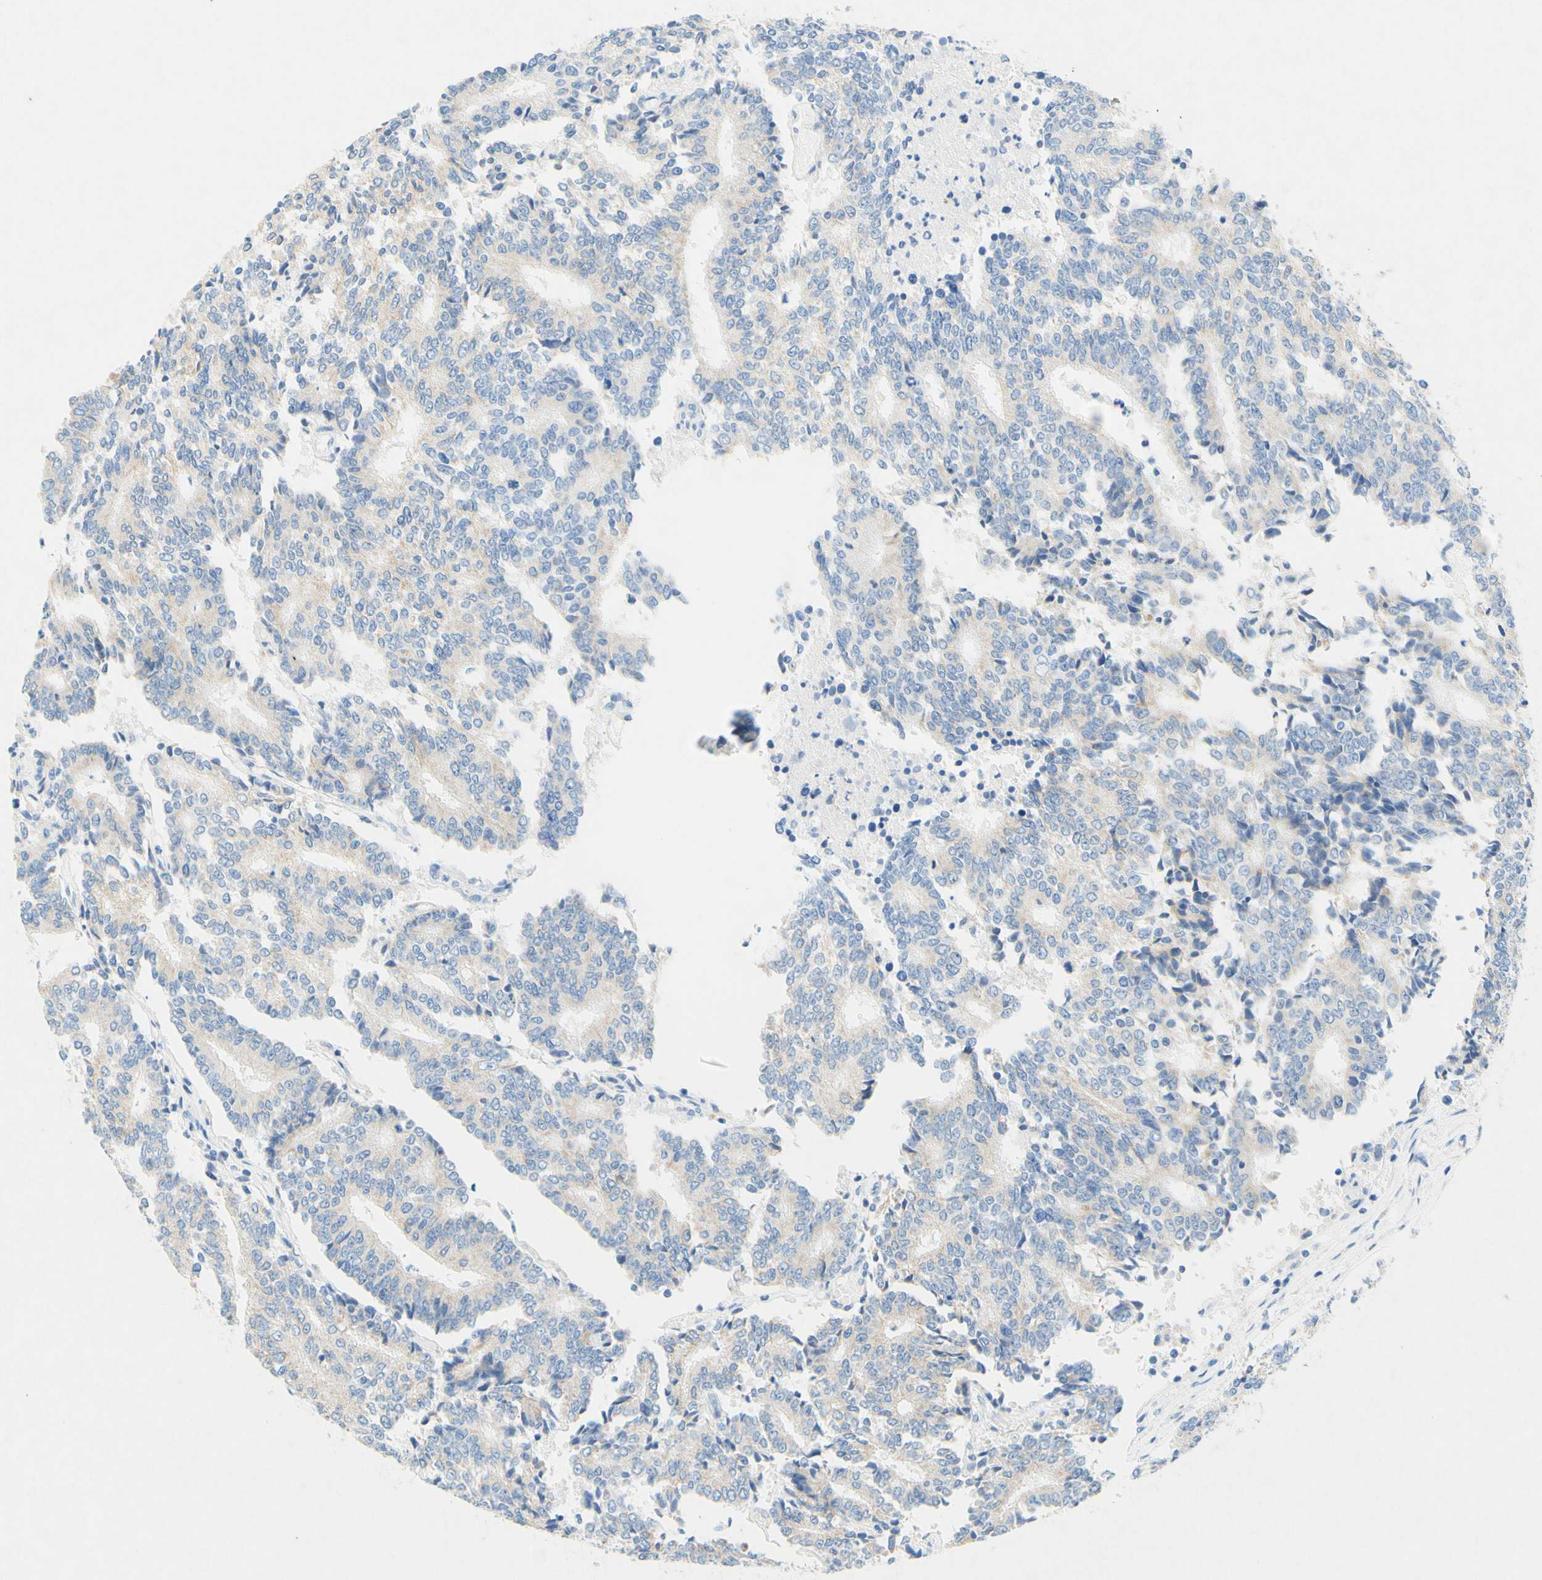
{"staining": {"intensity": "negative", "quantity": "none", "location": "none"}, "tissue": "prostate cancer", "cell_type": "Tumor cells", "image_type": "cancer", "snomed": [{"axis": "morphology", "description": "Normal tissue, NOS"}, {"axis": "morphology", "description": "Adenocarcinoma, High grade"}, {"axis": "topography", "description": "Prostate"}, {"axis": "topography", "description": "Seminal veicle"}], "caption": "Human prostate cancer stained for a protein using immunohistochemistry (IHC) shows no expression in tumor cells.", "gene": "SLC46A1", "patient": {"sex": "male", "age": 55}}